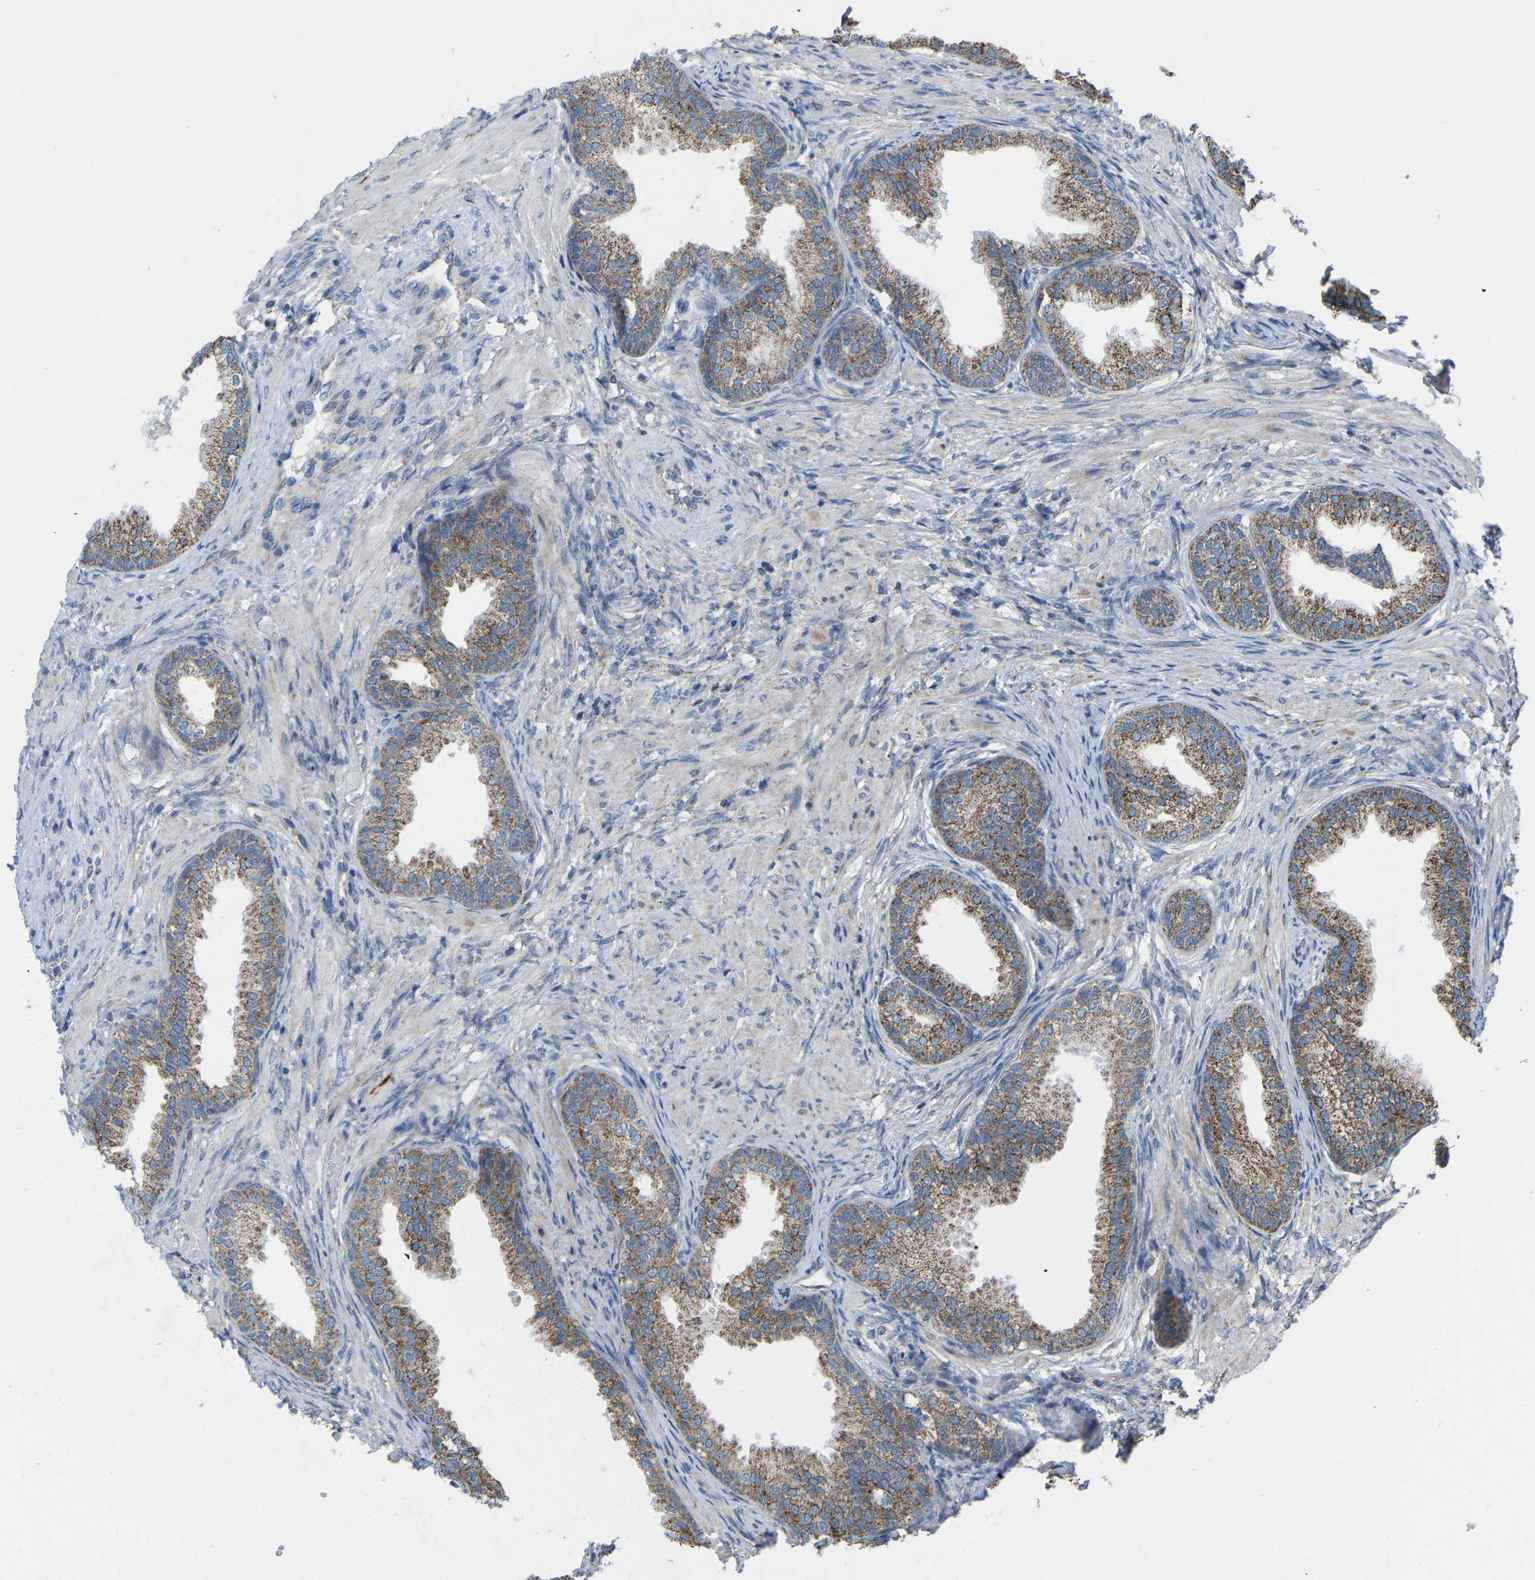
{"staining": {"intensity": "moderate", "quantity": ">75%", "location": "cytoplasmic/membranous"}, "tissue": "prostate", "cell_type": "Glandular cells", "image_type": "normal", "snomed": [{"axis": "morphology", "description": "Normal tissue, NOS"}, {"axis": "topography", "description": "Prostate"}], "caption": "An image of human prostate stained for a protein demonstrates moderate cytoplasmic/membranous brown staining in glandular cells.", "gene": "BCL10", "patient": {"sex": "male", "age": 76}}